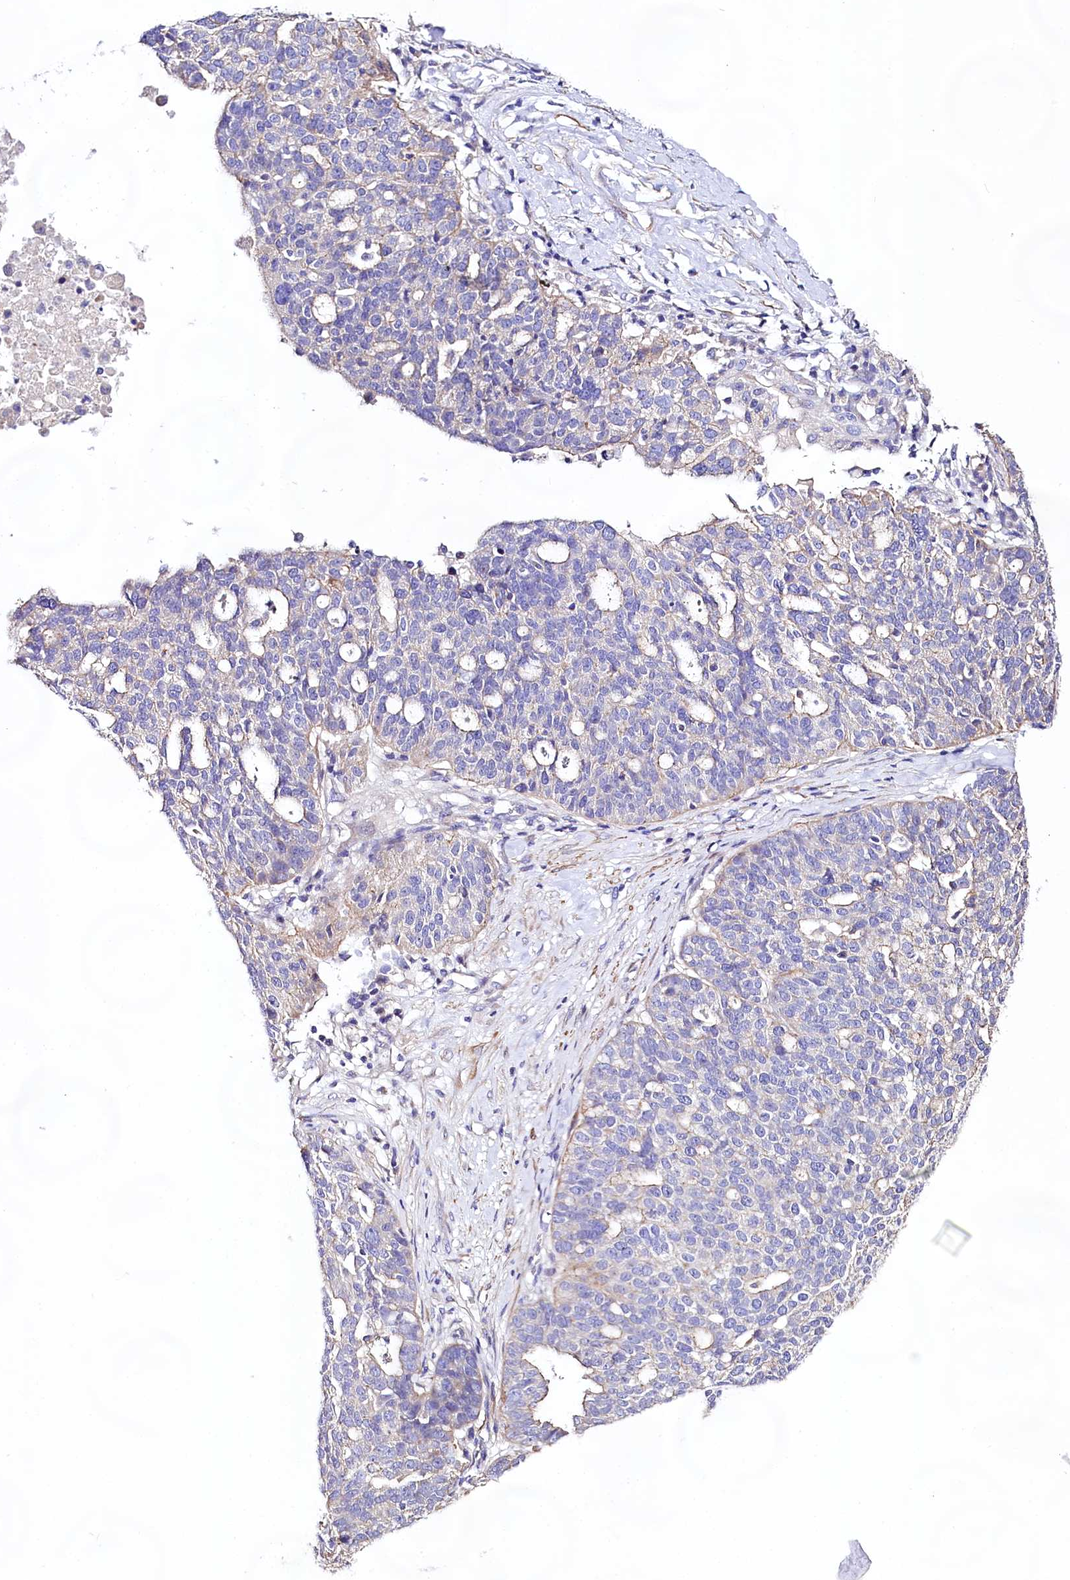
{"staining": {"intensity": "negative", "quantity": "none", "location": "none"}, "tissue": "ovarian cancer", "cell_type": "Tumor cells", "image_type": "cancer", "snomed": [{"axis": "morphology", "description": "Cystadenocarcinoma, serous, NOS"}, {"axis": "topography", "description": "Ovary"}], "caption": "Ovarian cancer was stained to show a protein in brown. There is no significant expression in tumor cells.", "gene": "VPS11", "patient": {"sex": "female", "age": 59}}